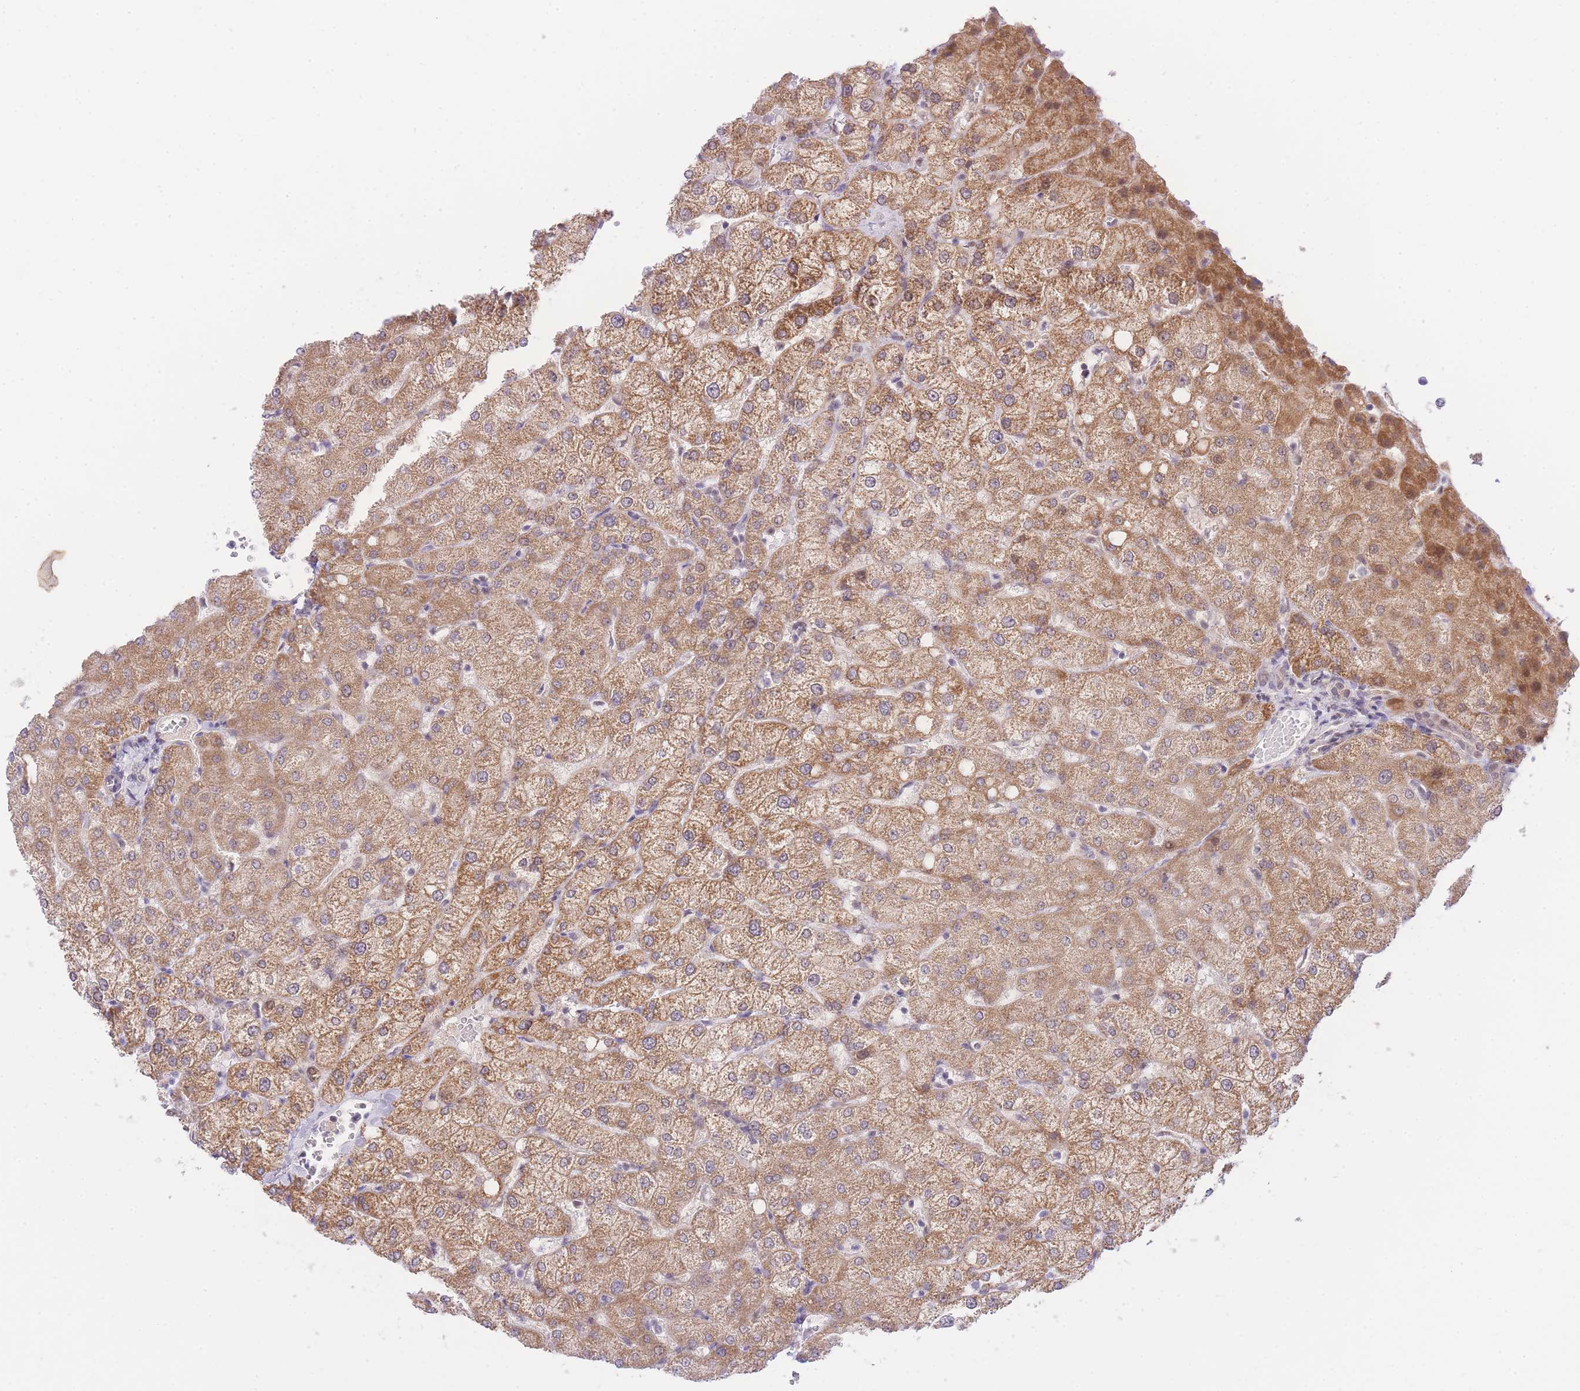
{"staining": {"intensity": "negative", "quantity": "none", "location": "none"}, "tissue": "liver", "cell_type": "Cholangiocytes", "image_type": "normal", "snomed": [{"axis": "morphology", "description": "Normal tissue, NOS"}, {"axis": "topography", "description": "Liver"}], "caption": "Protein analysis of unremarkable liver displays no significant staining in cholangiocytes.", "gene": "UBXN7", "patient": {"sex": "female", "age": 54}}